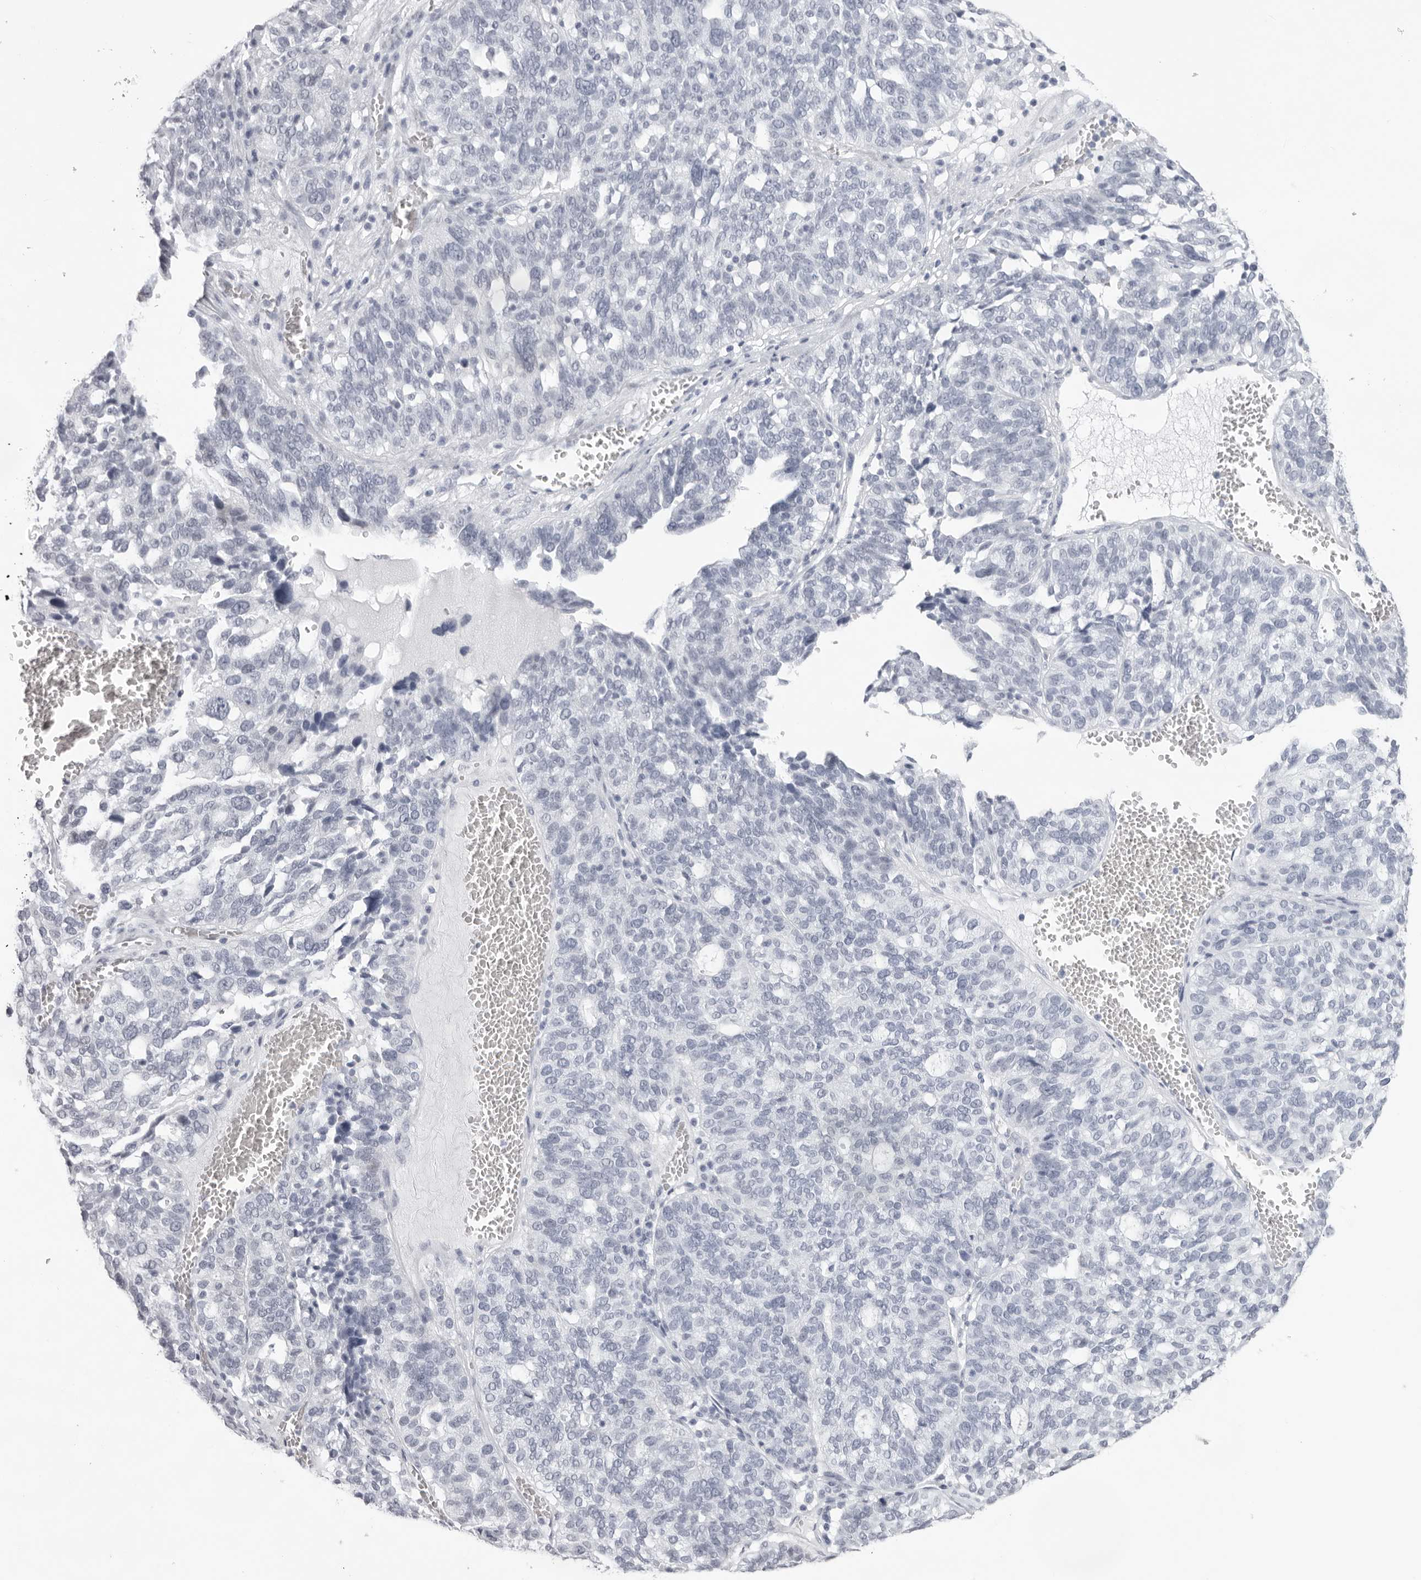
{"staining": {"intensity": "negative", "quantity": "none", "location": "none"}, "tissue": "ovarian cancer", "cell_type": "Tumor cells", "image_type": "cancer", "snomed": [{"axis": "morphology", "description": "Cystadenocarcinoma, serous, NOS"}, {"axis": "topography", "description": "Ovary"}], "caption": "An image of human ovarian cancer is negative for staining in tumor cells.", "gene": "KLK12", "patient": {"sex": "female", "age": 59}}